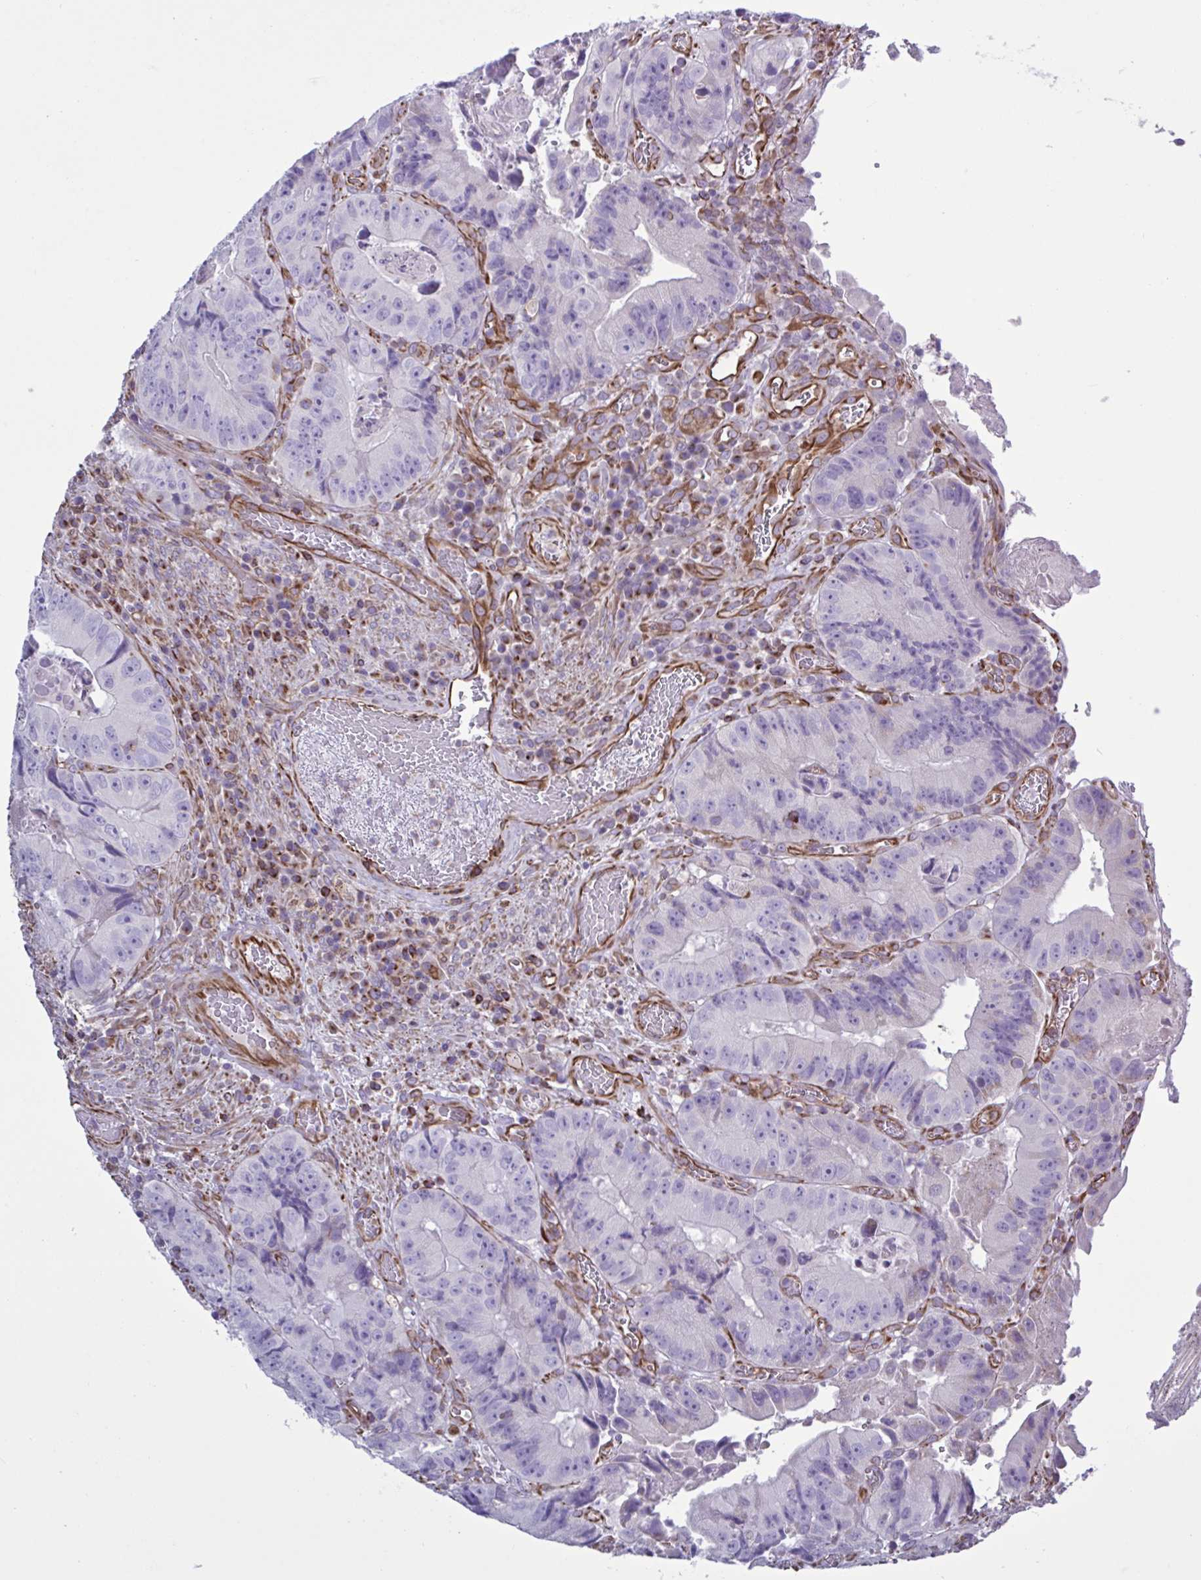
{"staining": {"intensity": "negative", "quantity": "none", "location": "none"}, "tissue": "colorectal cancer", "cell_type": "Tumor cells", "image_type": "cancer", "snomed": [{"axis": "morphology", "description": "Adenocarcinoma, NOS"}, {"axis": "topography", "description": "Colon"}], "caption": "Protein analysis of colorectal adenocarcinoma displays no significant positivity in tumor cells. (Stains: DAB immunohistochemistry (IHC) with hematoxylin counter stain, Microscopy: brightfield microscopy at high magnification).", "gene": "TMEM86B", "patient": {"sex": "female", "age": 86}}